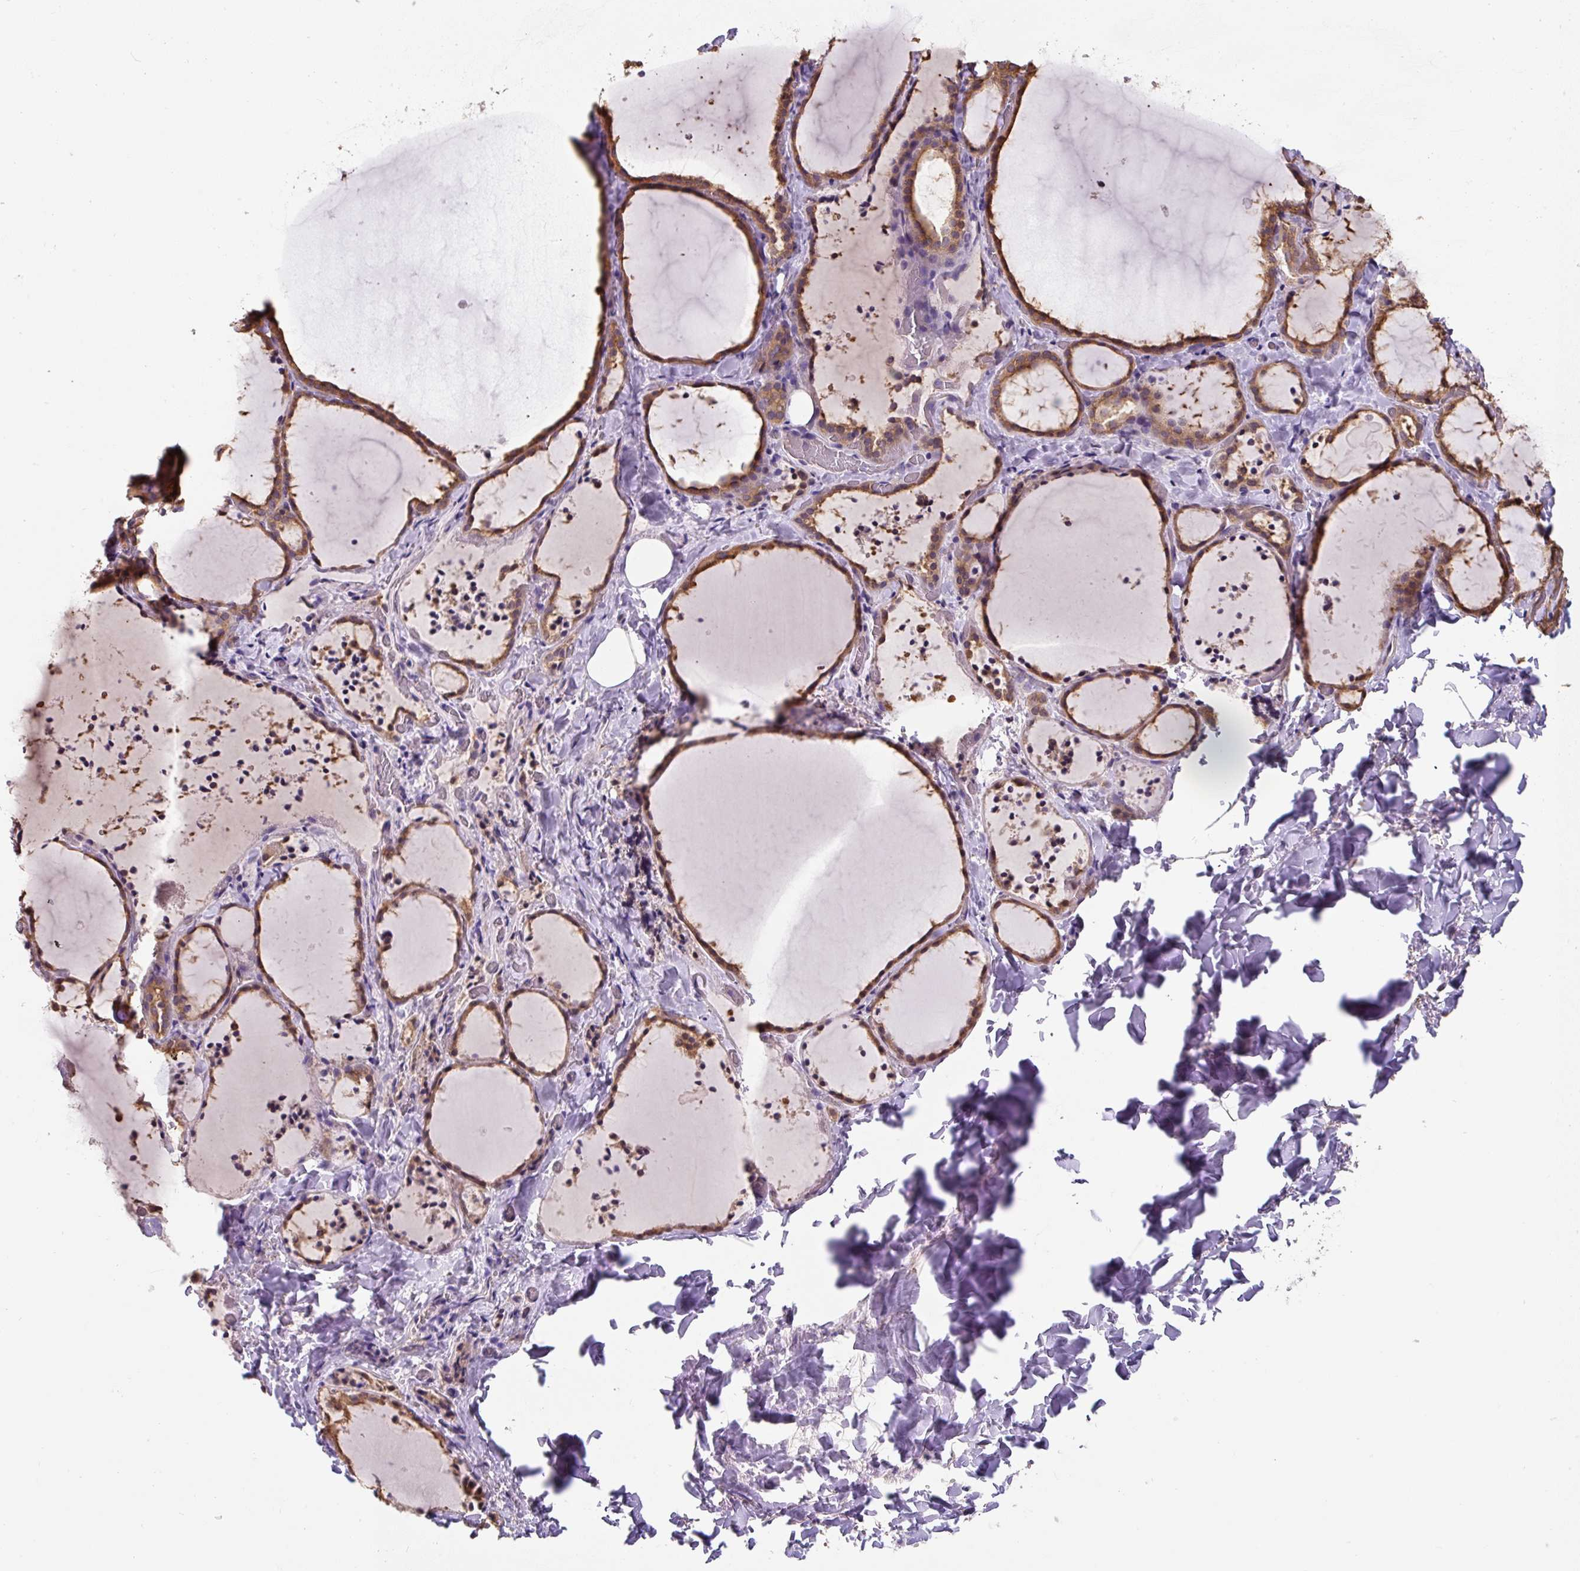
{"staining": {"intensity": "moderate", "quantity": ">75%", "location": "cytoplasmic/membranous,nuclear"}, "tissue": "thyroid gland", "cell_type": "Glandular cells", "image_type": "normal", "snomed": [{"axis": "morphology", "description": "Normal tissue, NOS"}, {"axis": "topography", "description": "Thyroid gland"}], "caption": "Thyroid gland stained with a brown dye shows moderate cytoplasmic/membranous,nuclear positive positivity in approximately >75% of glandular cells.", "gene": "ST13", "patient": {"sex": "female", "age": 22}}